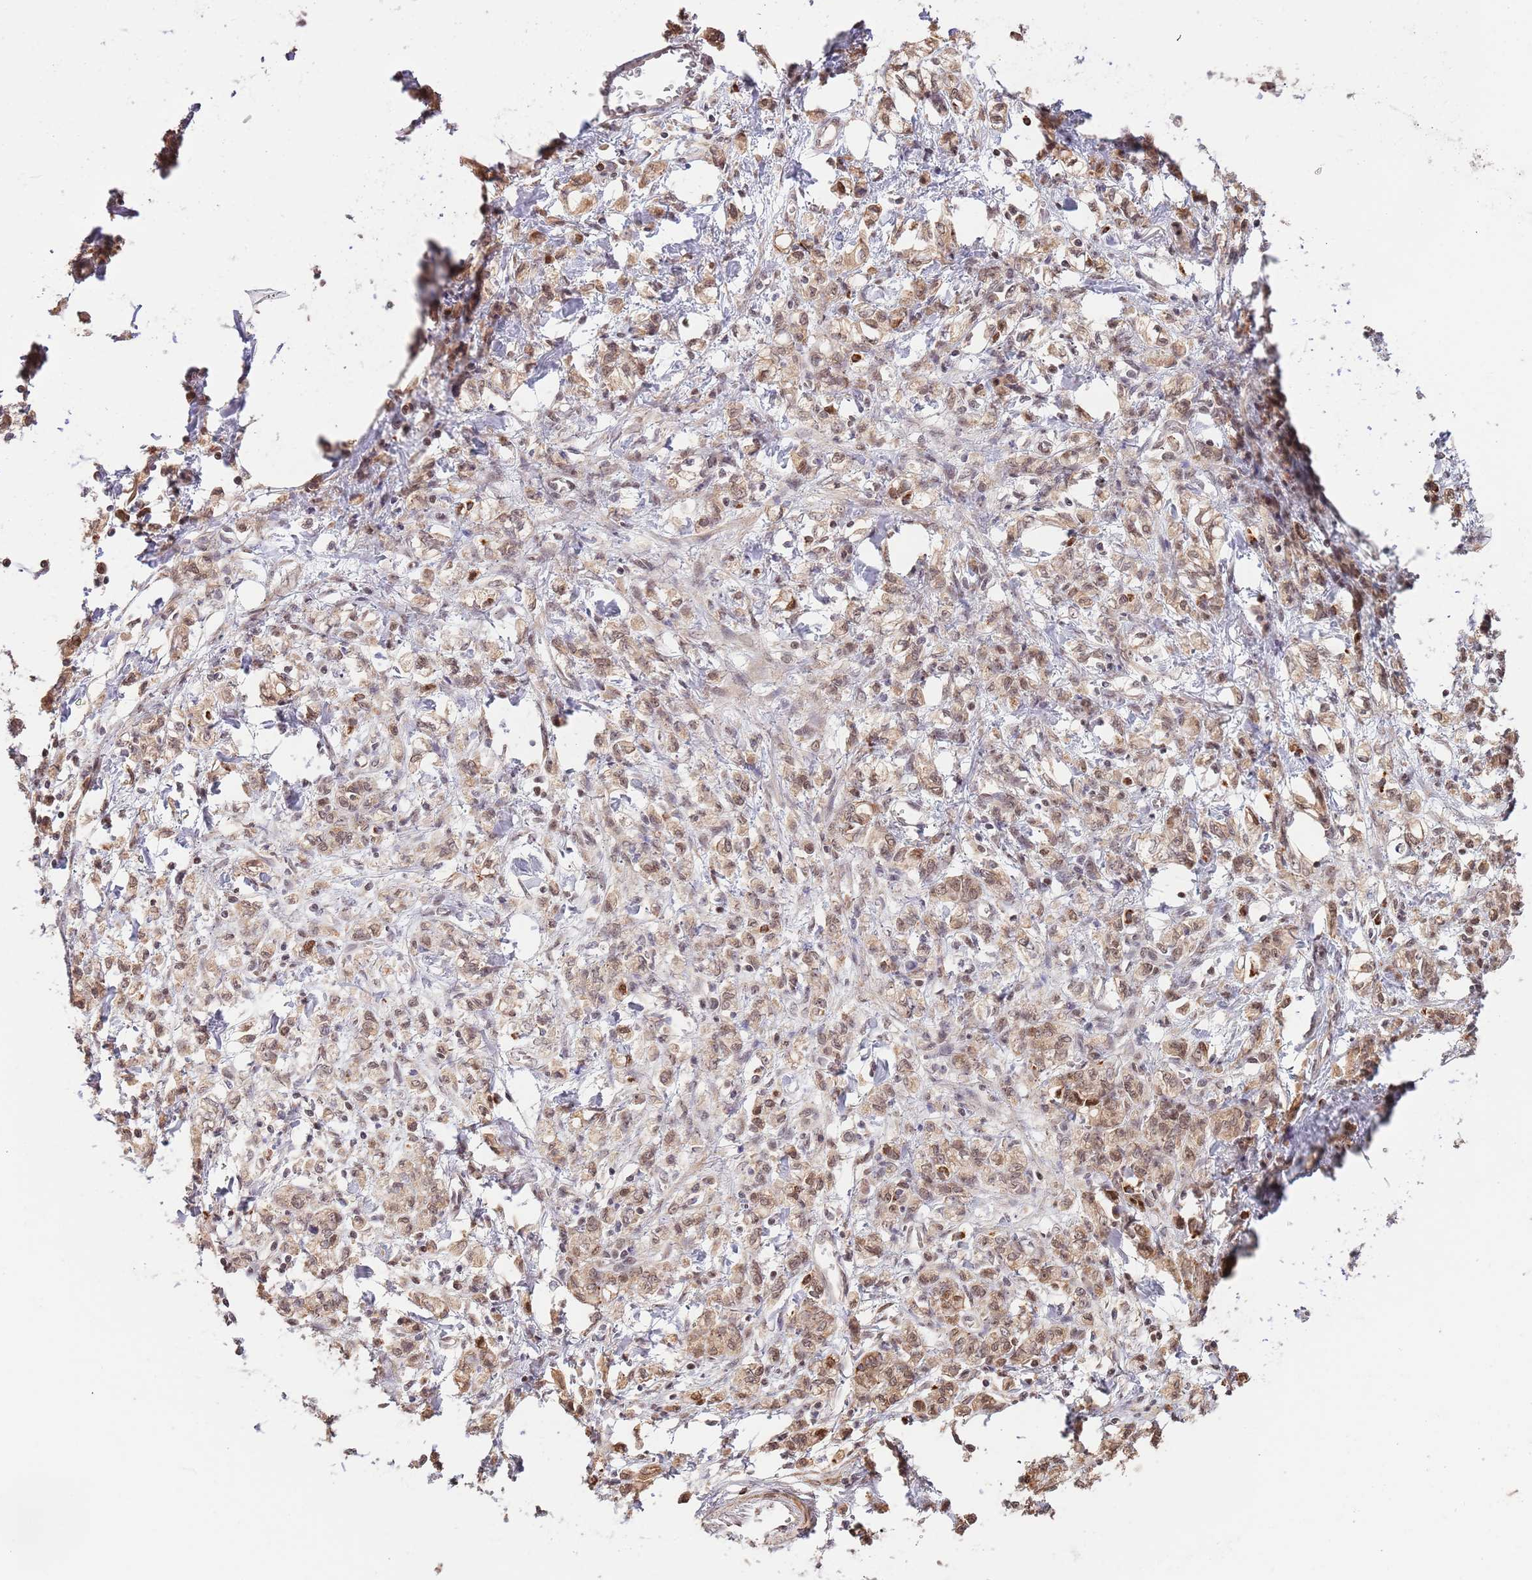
{"staining": {"intensity": "moderate", "quantity": ">75%", "location": "cytoplasmic/membranous,nuclear"}, "tissue": "stomach cancer", "cell_type": "Tumor cells", "image_type": "cancer", "snomed": [{"axis": "morphology", "description": "Adenocarcinoma, NOS"}, {"axis": "topography", "description": "Stomach"}], "caption": "Protein expression analysis of stomach cancer (adenocarcinoma) shows moderate cytoplasmic/membranous and nuclear staining in approximately >75% of tumor cells.", "gene": "RIF1", "patient": {"sex": "male", "age": 77}}